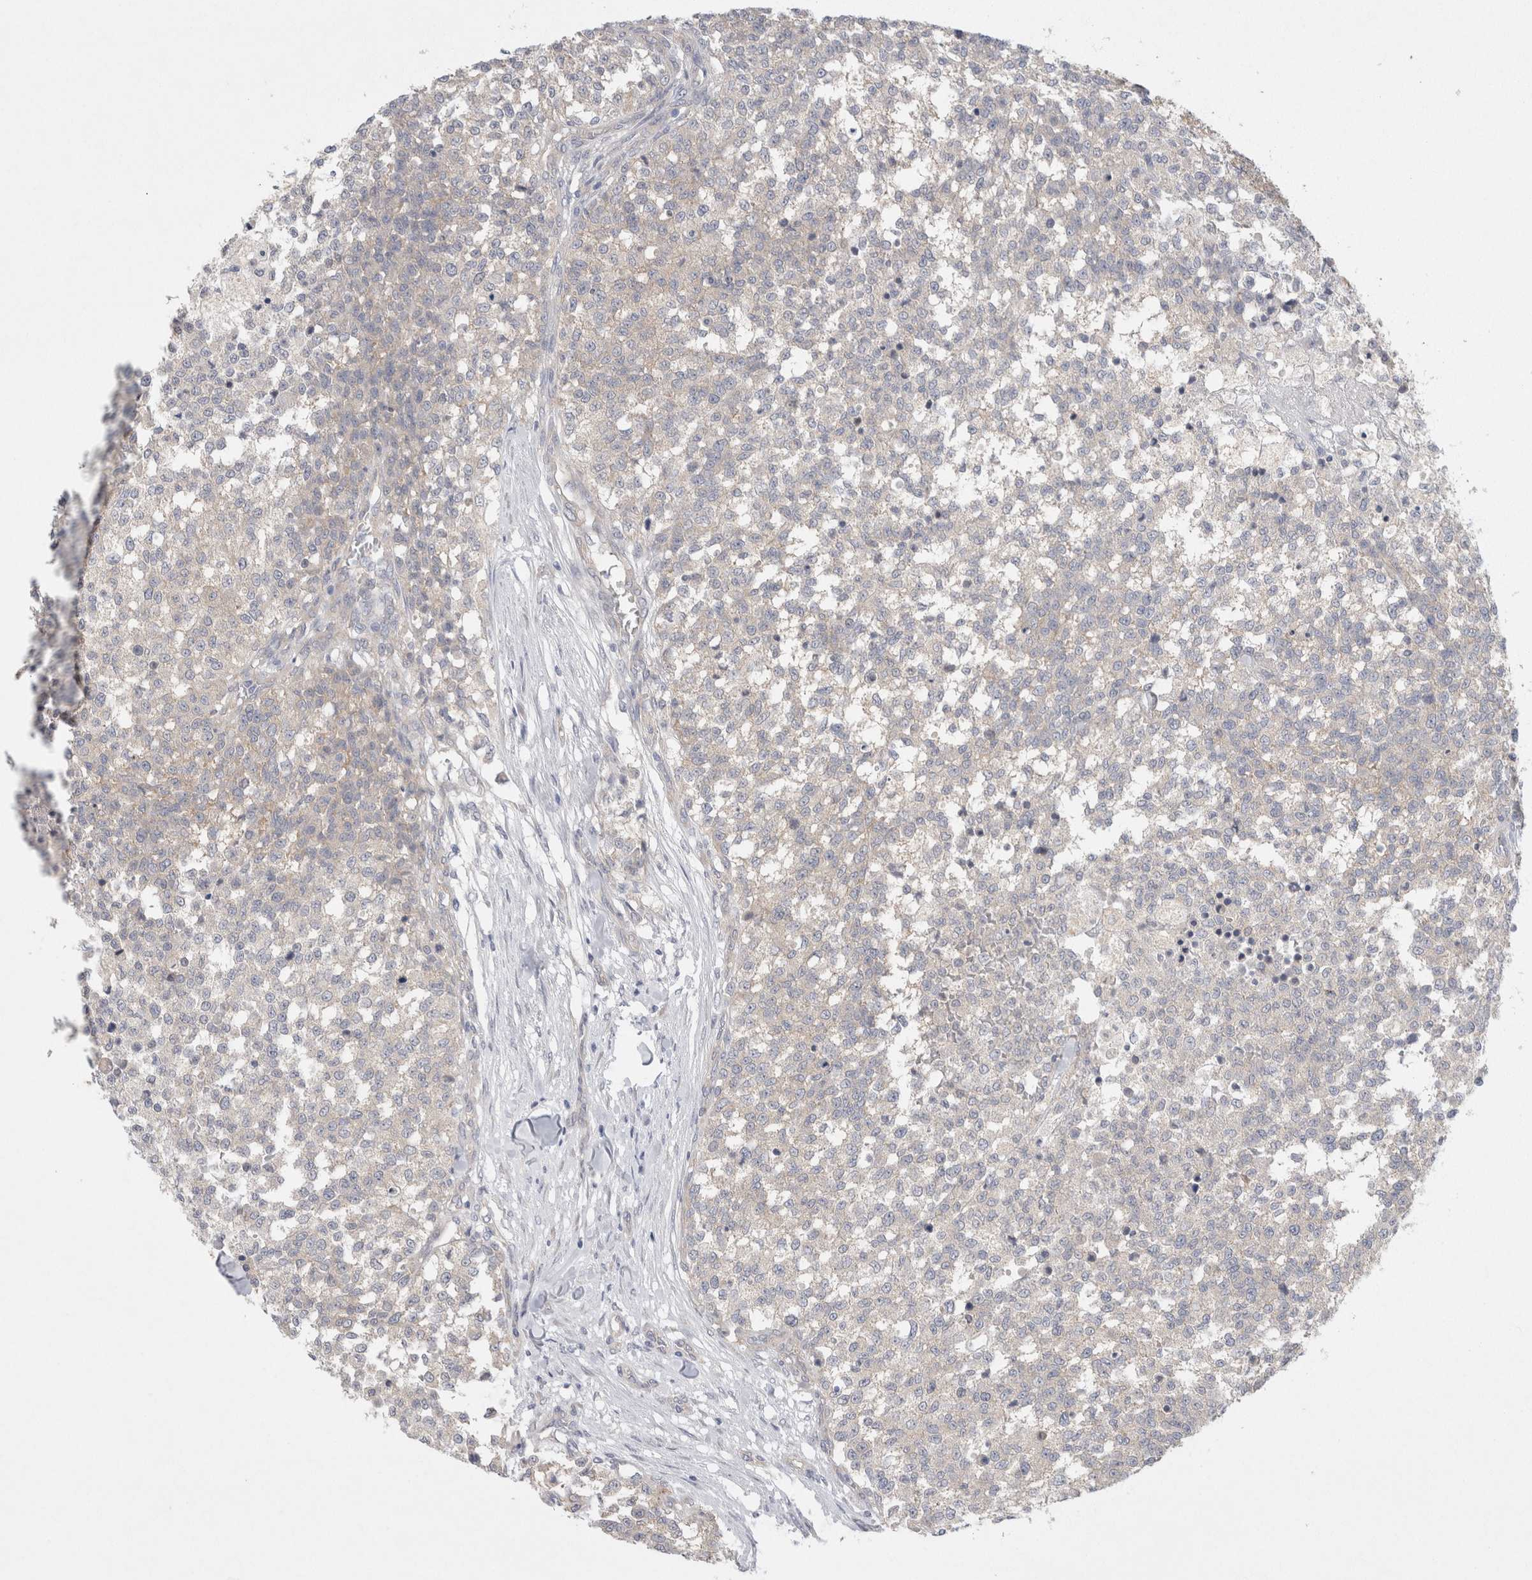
{"staining": {"intensity": "negative", "quantity": "none", "location": "none"}, "tissue": "testis cancer", "cell_type": "Tumor cells", "image_type": "cancer", "snomed": [{"axis": "morphology", "description": "Seminoma, NOS"}, {"axis": "topography", "description": "Testis"}], "caption": "This micrograph is of seminoma (testis) stained with IHC to label a protein in brown with the nuclei are counter-stained blue. There is no expression in tumor cells.", "gene": "WIPF2", "patient": {"sex": "male", "age": 59}}